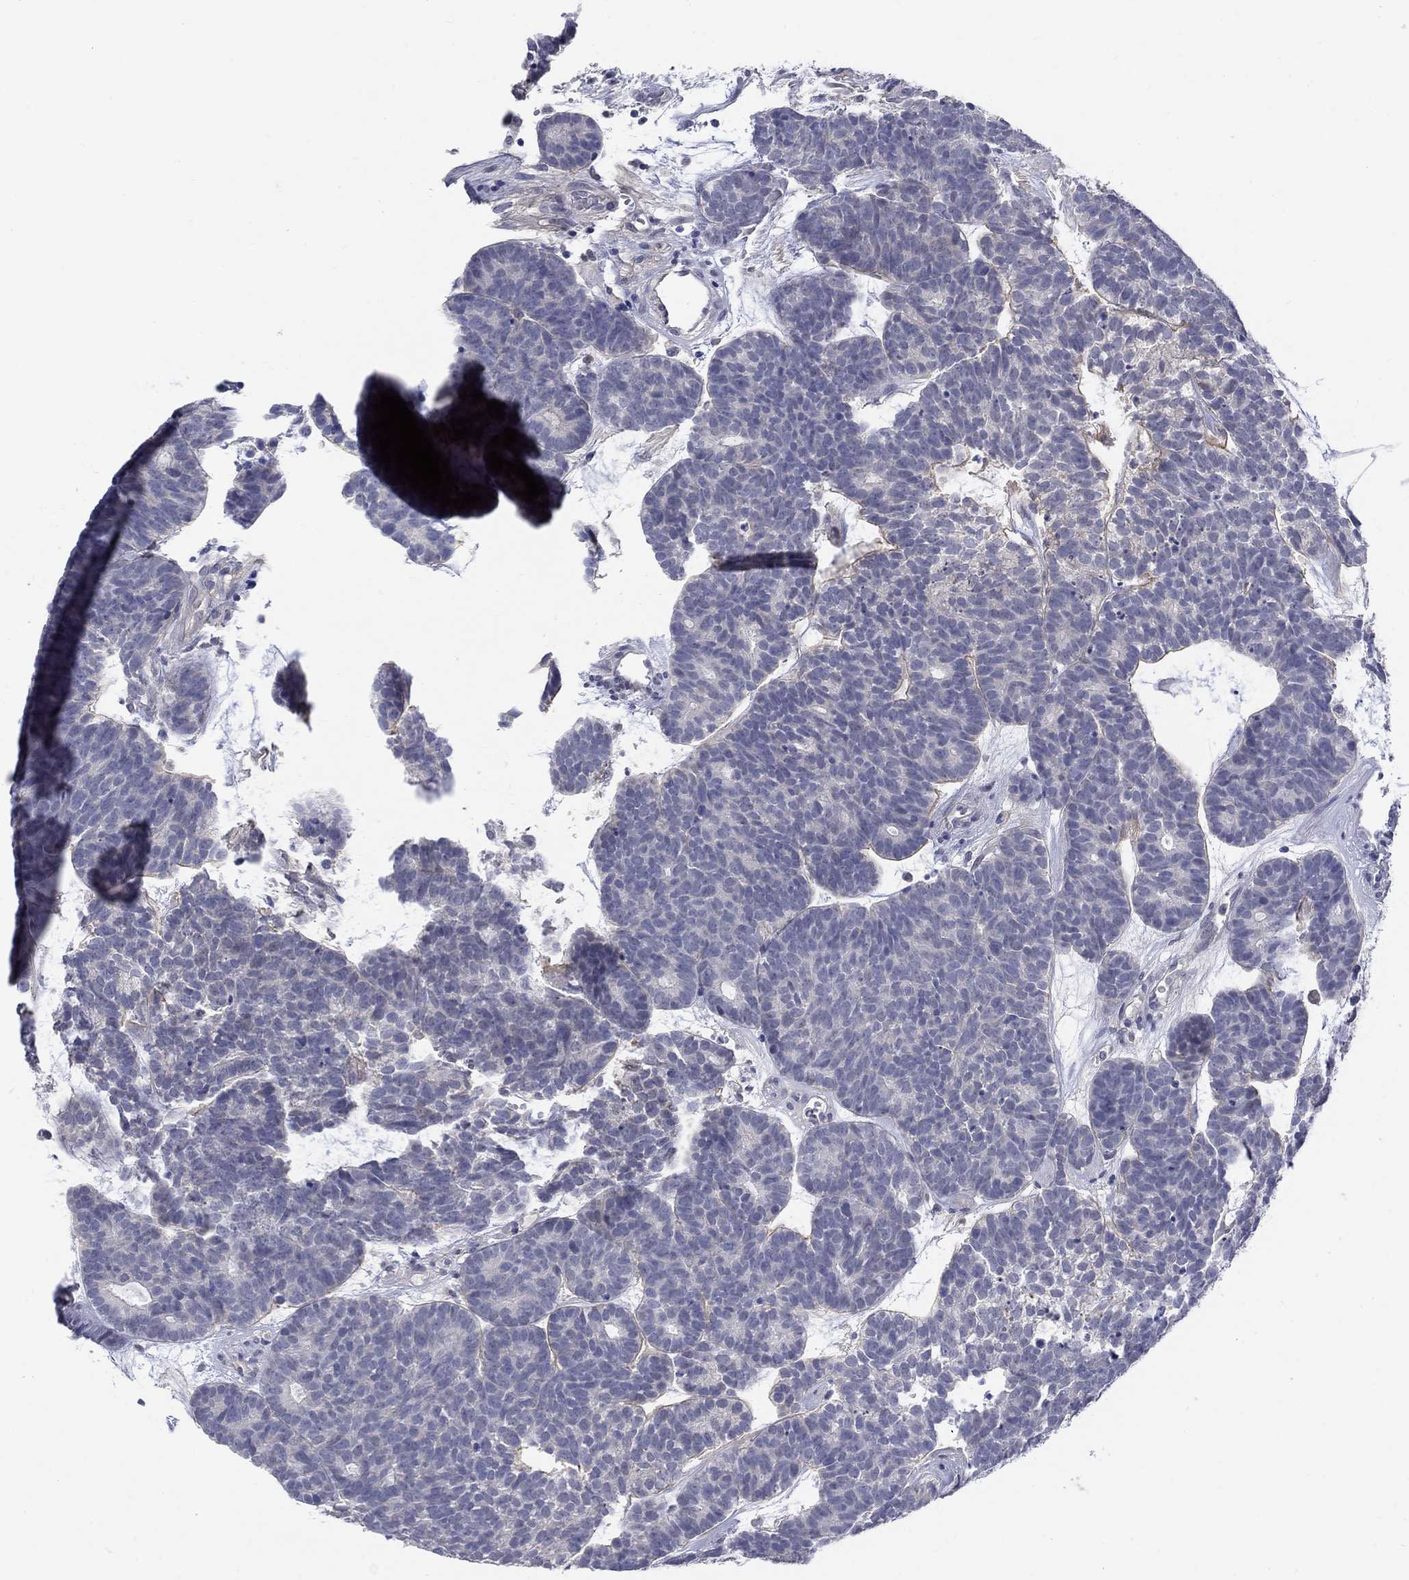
{"staining": {"intensity": "negative", "quantity": "none", "location": "none"}, "tissue": "head and neck cancer", "cell_type": "Tumor cells", "image_type": "cancer", "snomed": [{"axis": "morphology", "description": "Adenocarcinoma, NOS"}, {"axis": "topography", "description": "Head-Neck"}], "caption": "A high-resolution histopathology image shows immunohistochemistry staining of head and neck cancer, which reveals no significant expression in tumor cells.", "gene": "EGFLAM", "patient": {"sex": "female", "age": 81}}